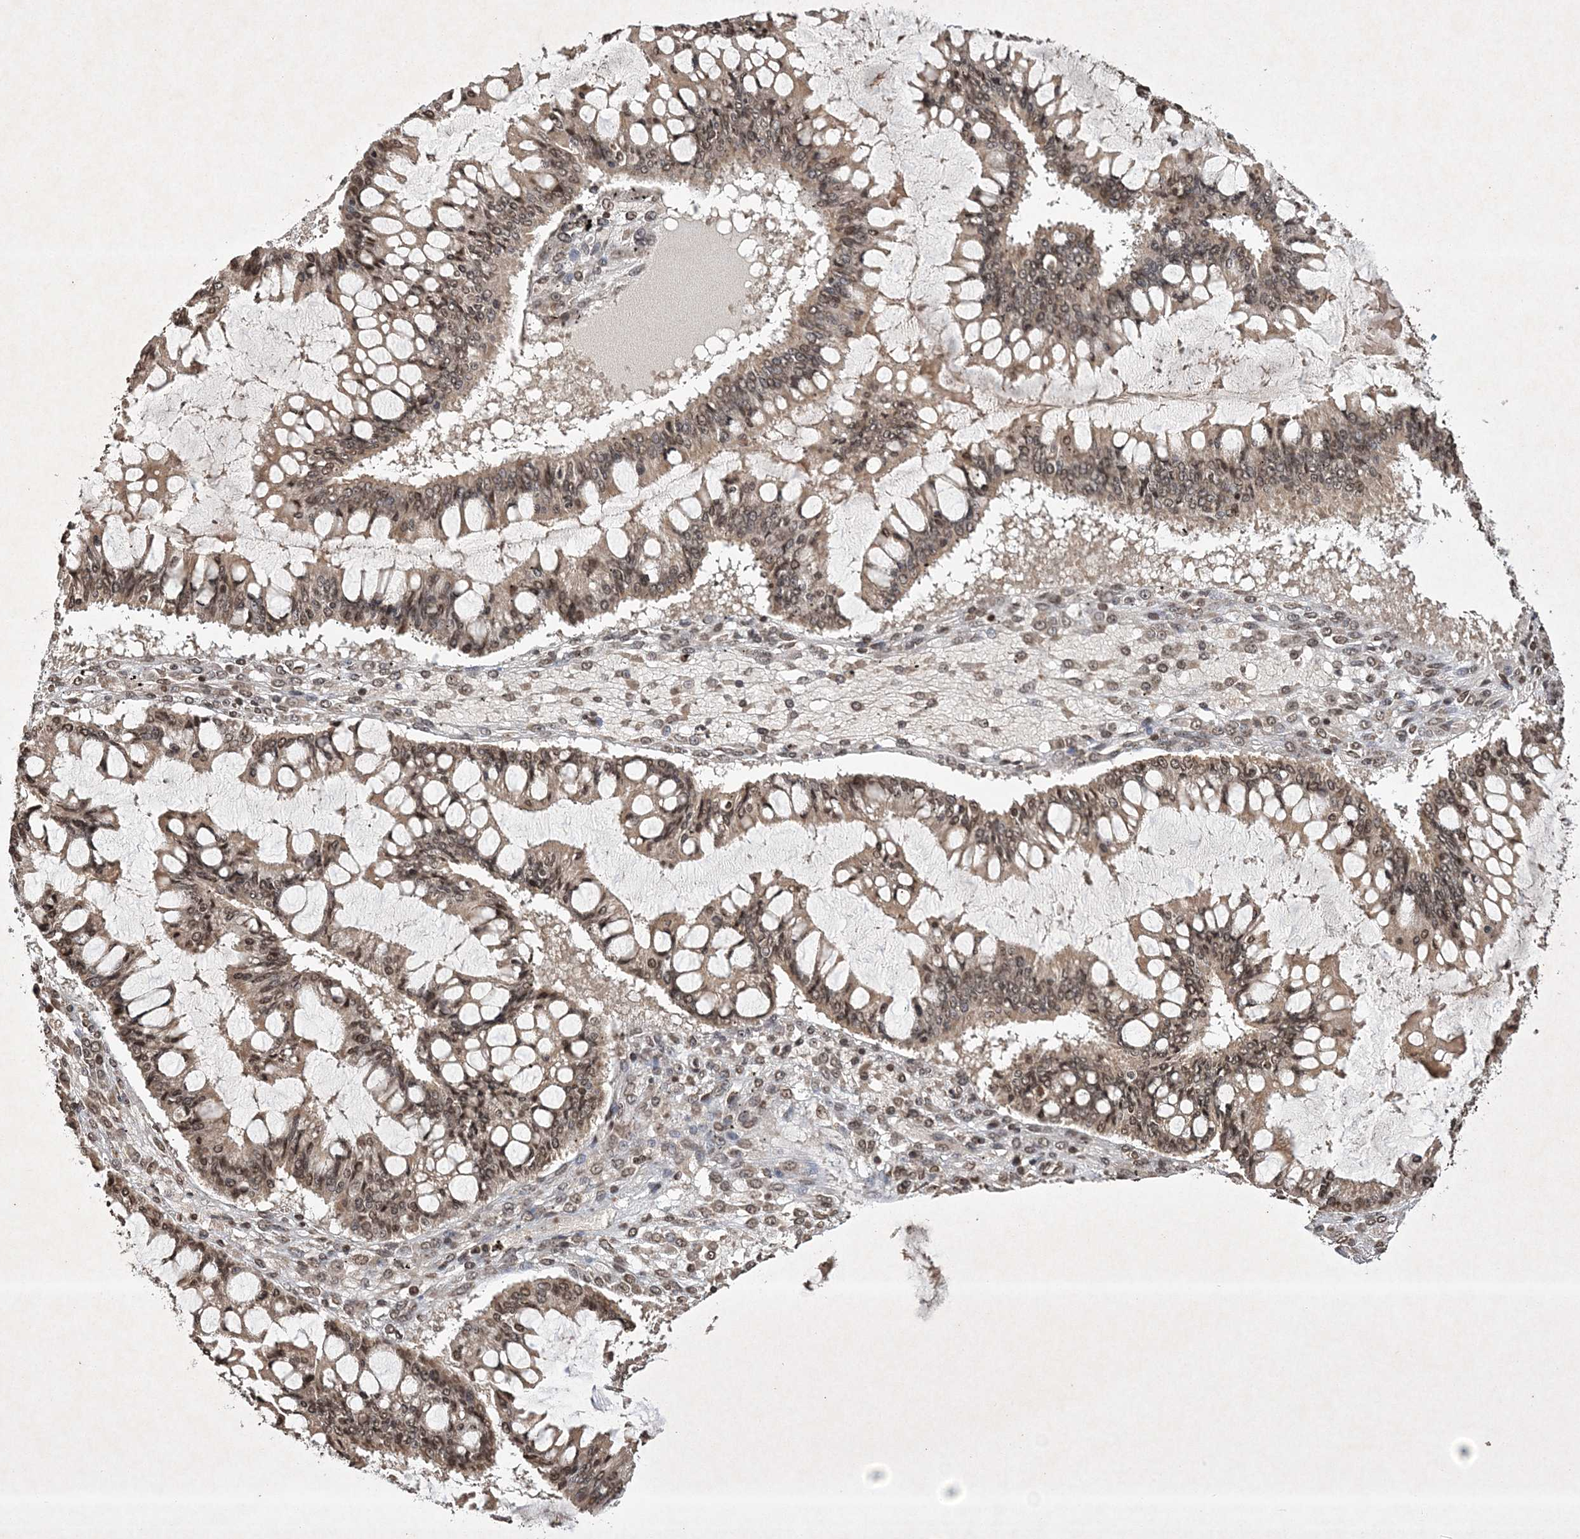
{"staining": {"intensity": "weak", "quantity": ">75%", "location": "cytoplasmic/membranous,nuclear"}, "tissue": "ovarian cancer", "cell_type": "Tumor cells", "image_type": "cancer", "snomed": [{"axis": "morphology", "description": "Cystadenocarcinoma, mucinous, NOS"}, {"axis": "topography", "description": "Ovary"}], "caption": "Mucinous cystadenocarcinoma (ovarian) stained with a brown dye exhibits weak cytoplasmic/membranous and nuclear positive staining in about >75% of tumor cells.", "gene": "NEDD9", "patient": {"sex": "female", "age": 73}}